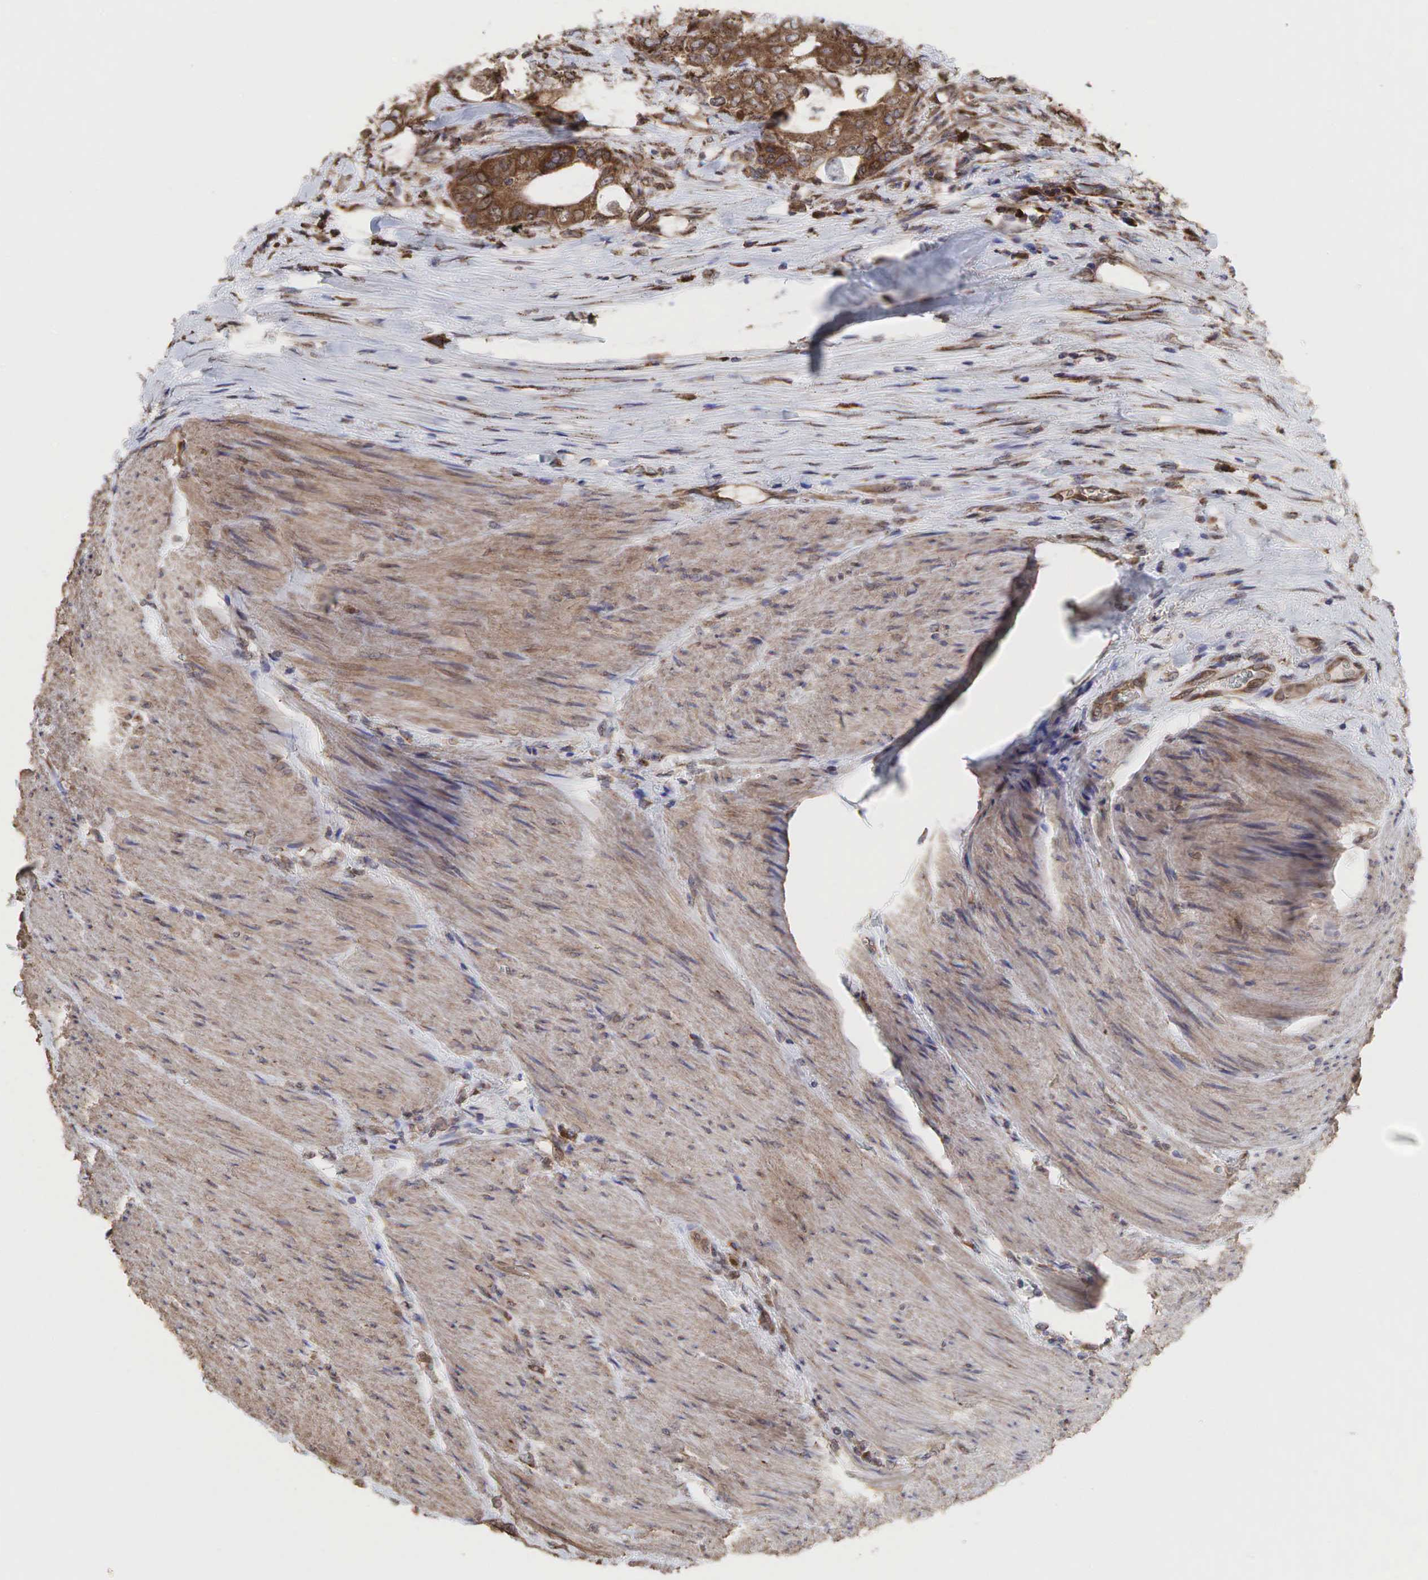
{"staining": {"intensity": "moderate", "quantity": ">75%", "location": "cytoplasmic/membranous"}, "tissue": "colorectal cancer", "cell_type": "Tumor cells", "image_type": "cancer", "snomed": [{"axis": "morphology", "description": "Adenocarcinoma, NOS"}, {"axis": "topography", "description": "Rectum"}], "caption": "Immunohistochemical staining of colorectal cancer displays medium levels of moderate cytoplasmic/membranous protein staining in about >75% of tumor cells. (Brightfield microscopy of DAB IHC at high magnification).", "gene": "PABPC5", "patient": {"sex": "female", "age": 57}}